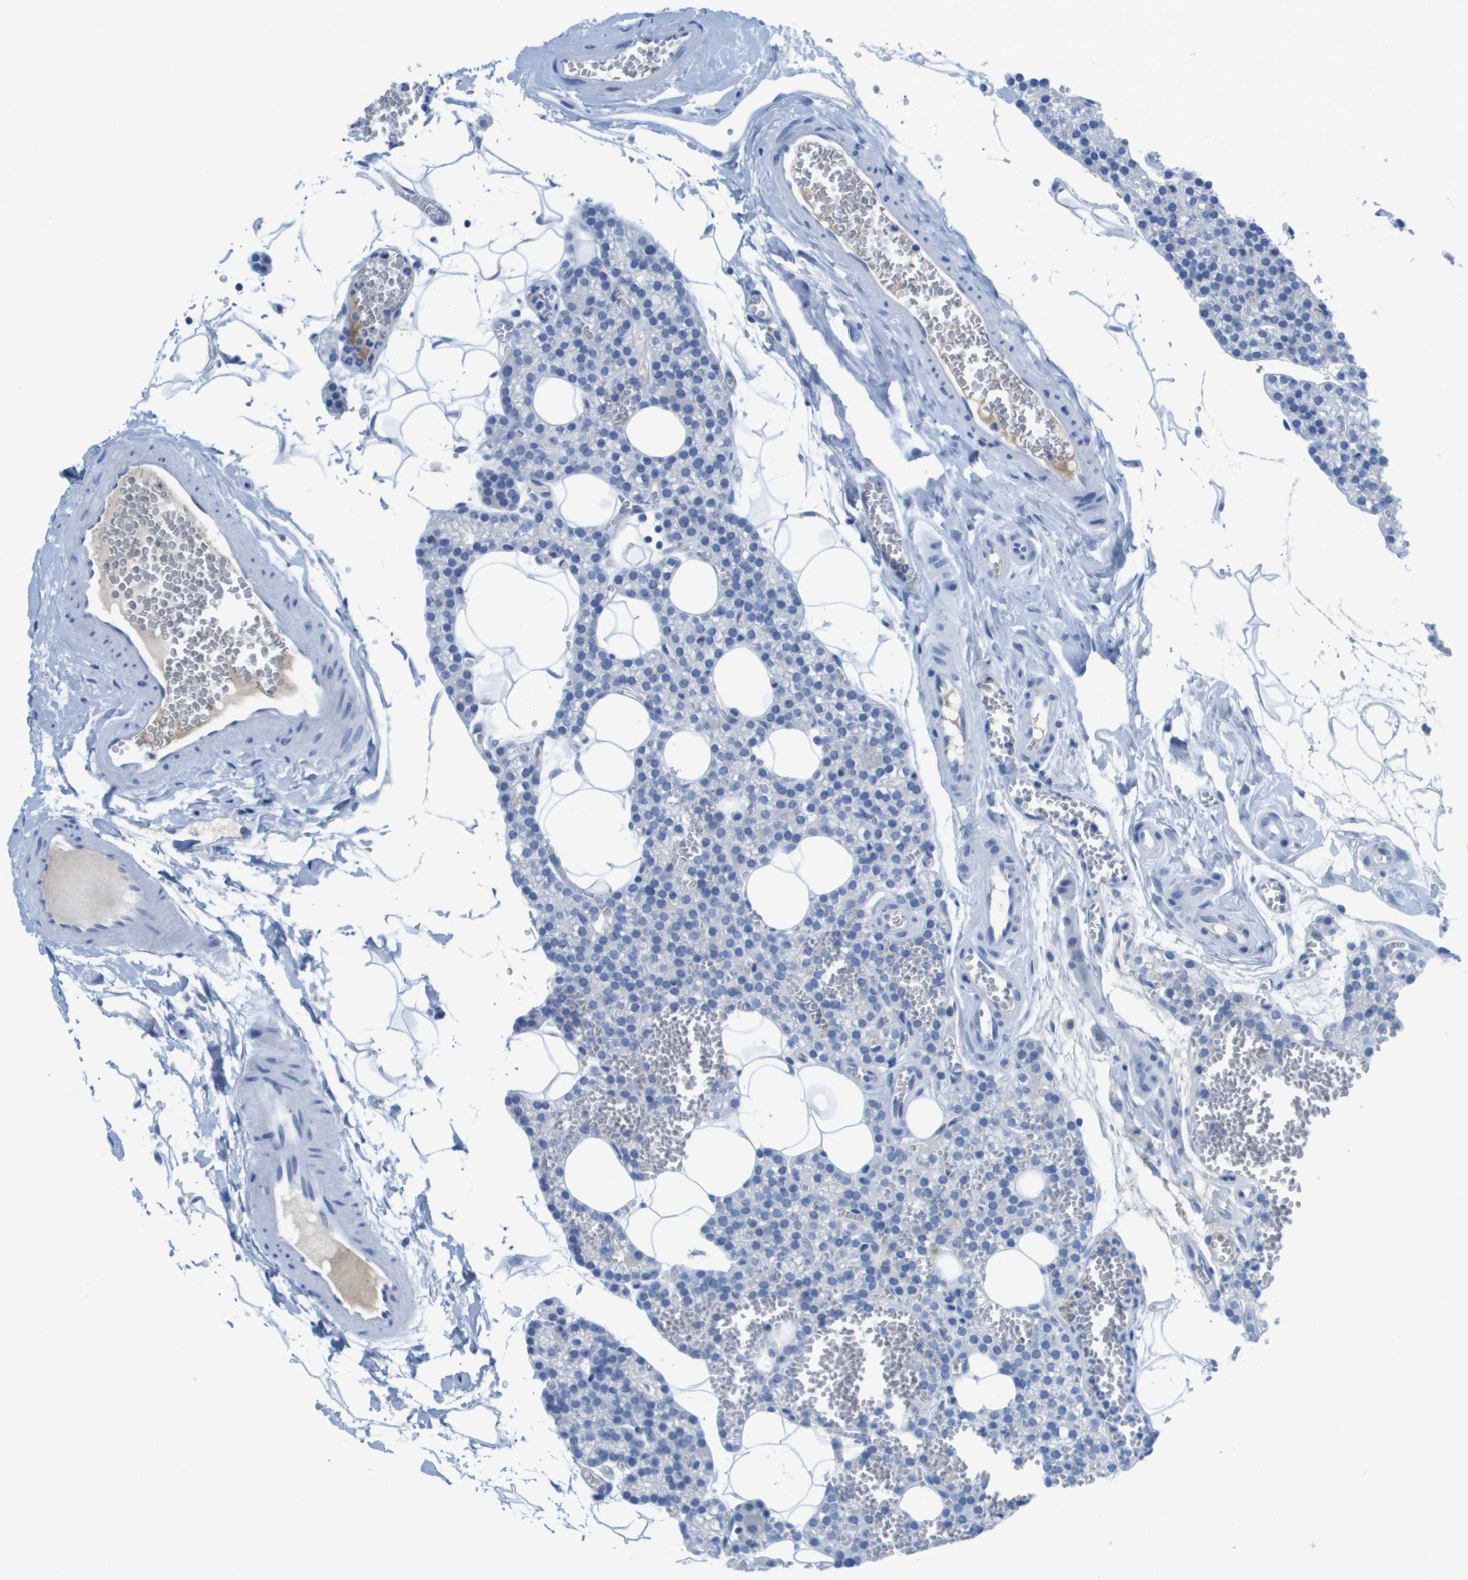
{"staining": {"intensity": "negative", "quantity": "none", "location": "none"}, "tissue": "parathyroid gland", "cell_type": "Glandular cells", "image_type": "normal", "snomed": [{"axis": "morphology", "description": "Normal tissue, NOS"}, {"axis": "morphology", "description": "Adenoma, NOS"}, {"axis": "topography", "description": "Parathyroid gland"}], "caption": "Glandular cells are negative for brown protein staining in unremarkable parathyroid gland. The staining is performed using DAB (3,3'-diaminobenzidine) brown chromogen with nuclei counter-stained in using hematoxylin.", "gene": "GPR18", "patient": {"sex": "female", "age": 58}}